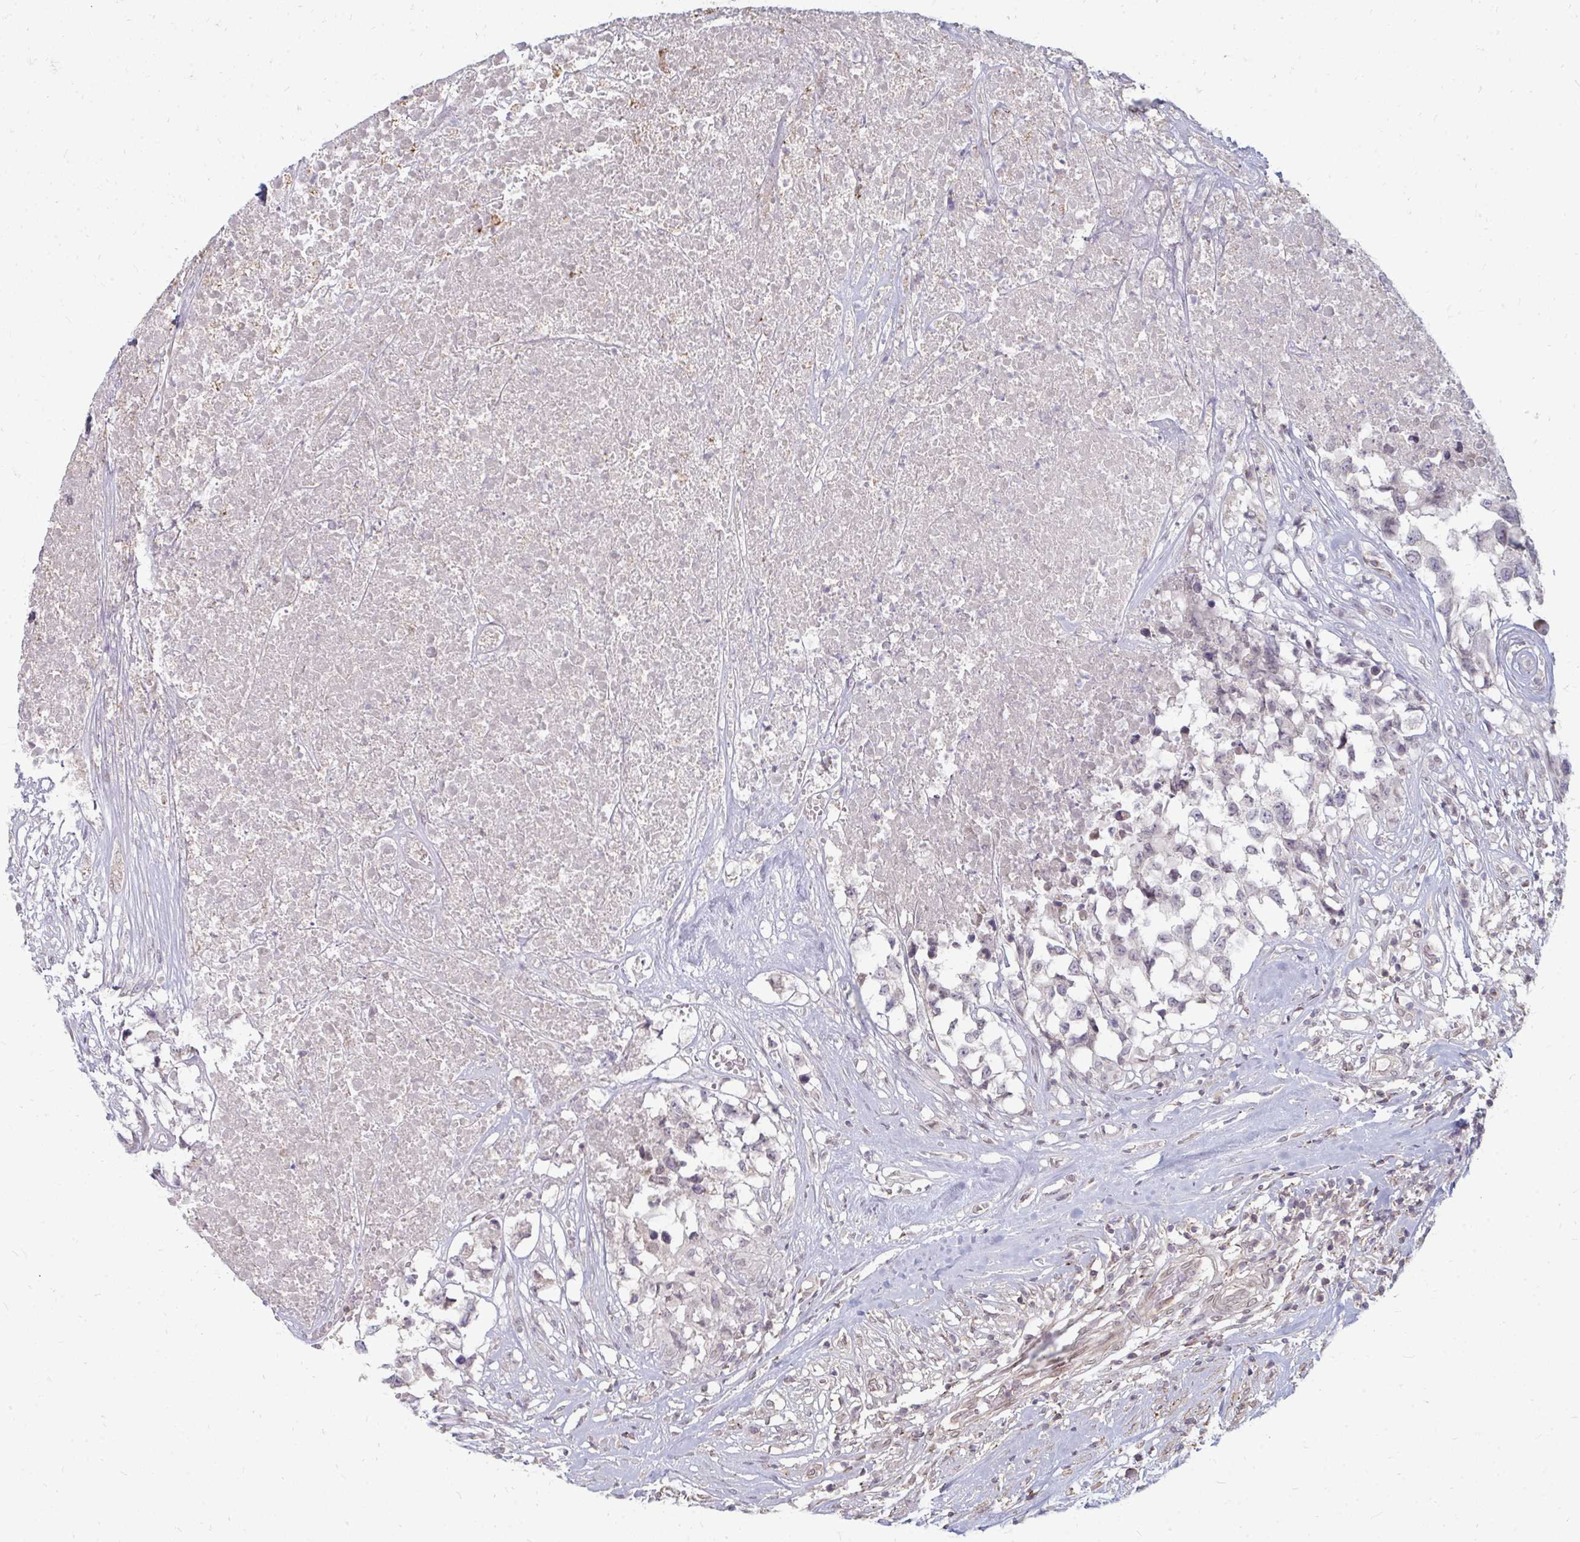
{"staining": {"intensity": "negative", "quantity": "none", "location": "none"}, "tissue": "testis cancer", "cell_type": "Tumor cells", "image_type": "cancer", "snomed": [{"axis": "morphology", "description": "Carcinoma, Embryonal, NOS"}, {"axis": "topography", "description": "Testis"}], "caption": "High power microscopy image of an IHC histopathology image of embryonal carcinoma (testis), revealing no significant staining in tumor cells. (DAB IHC, high magnification).", "gene": "GPC5", "patient": {"sex": "male", "age": 83}}